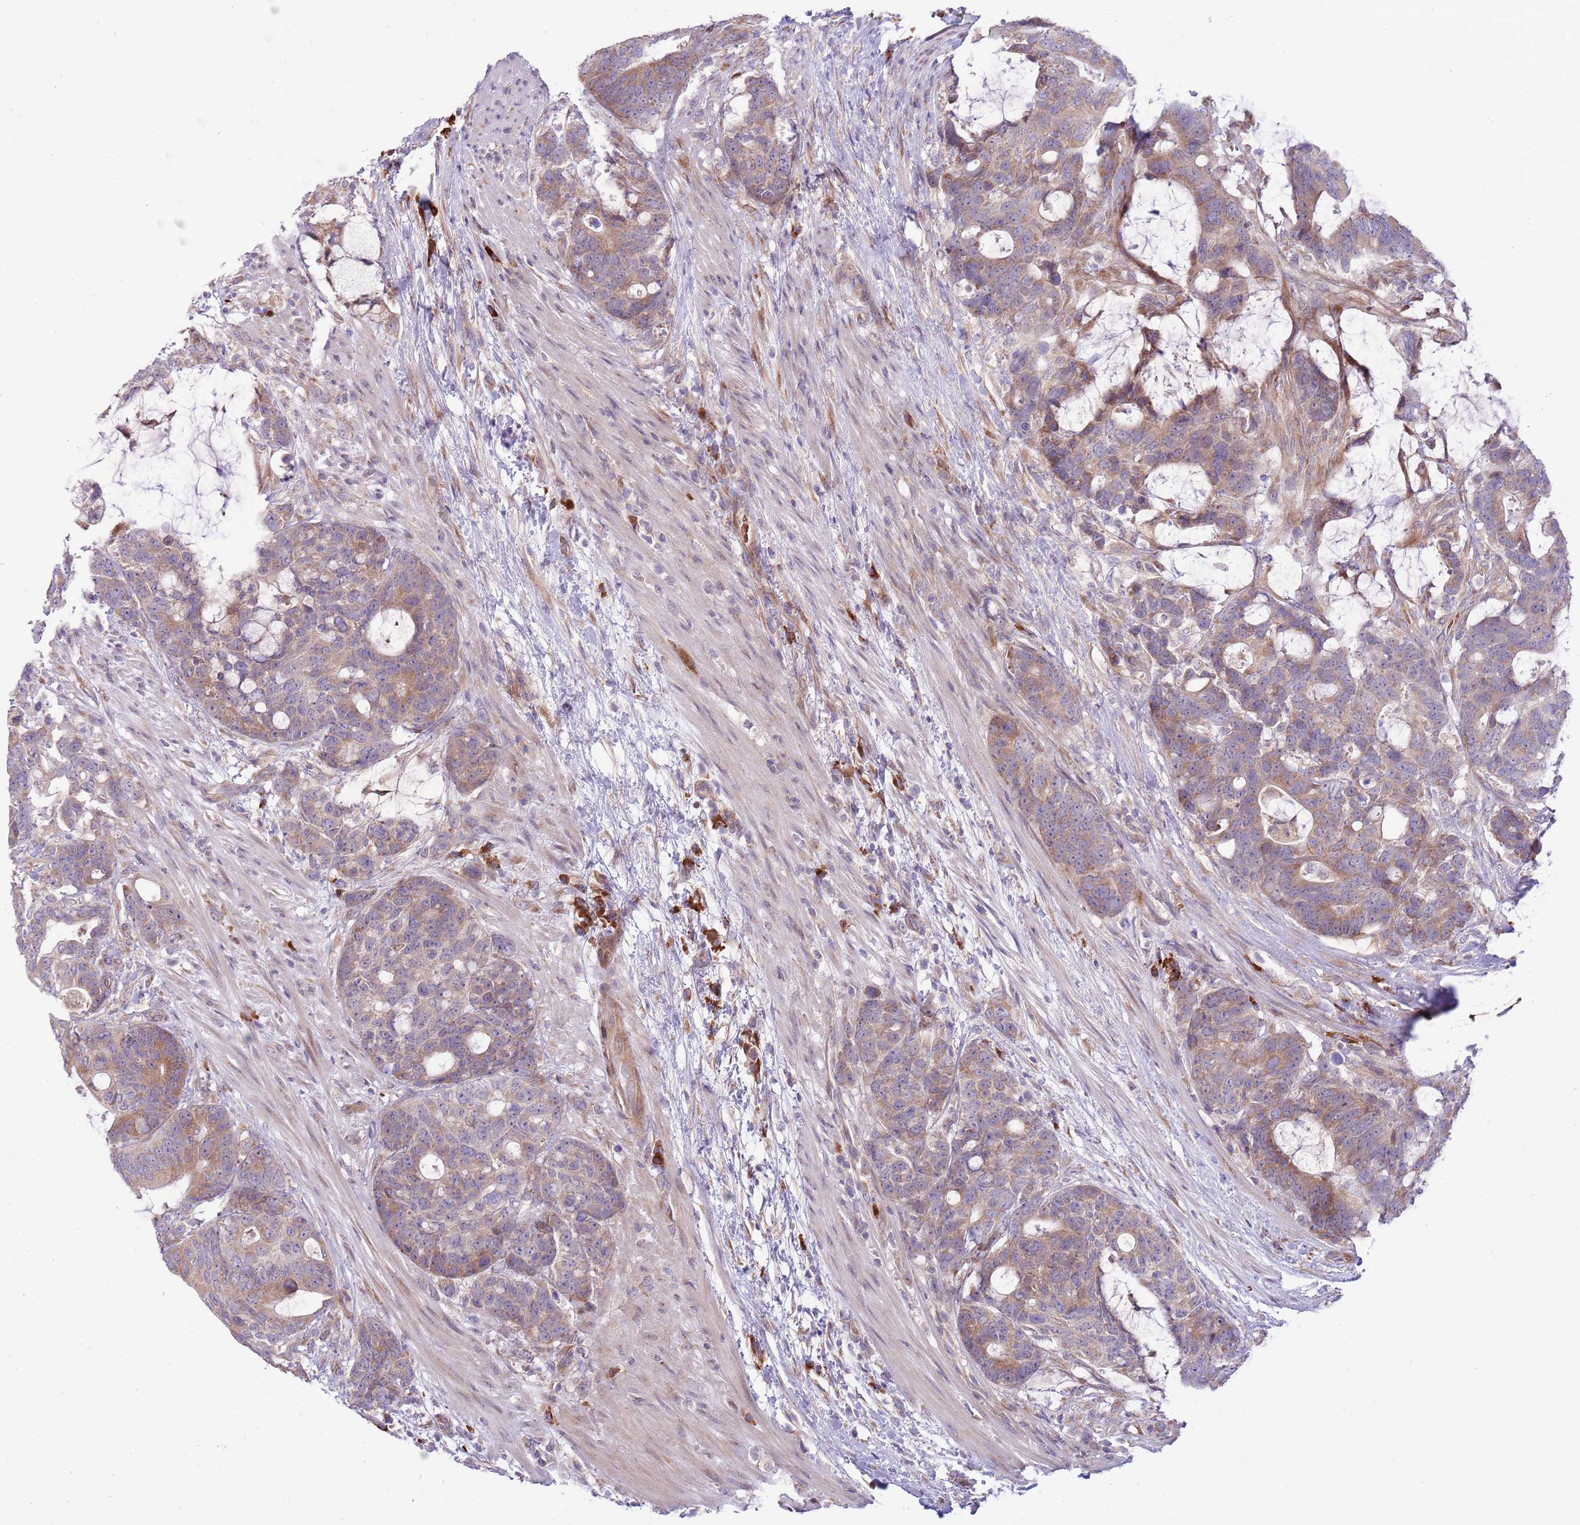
{"staining": {"intensity": "moderate", "quantity": "25%-75%", "location": "cytoplasmic/membranous"}, "tissue": "colorectal cancer", "cell_type": "Tumor cells", "image_type": "cancer", "snomed": [{"axis": "morphology", "description": "Adenocarcinoma, NOS"}, {"axis": "topography", "description": "Colon"}], "caption": "Immunohistochemical staining of adenocarcinoma (colorectal) exhibits moderate cytoplasmic/membranous protein positivity in about 25%-75% of tumor cells.", "gene": "DAND5", "patient": {"sex": "female", "age": 82}}